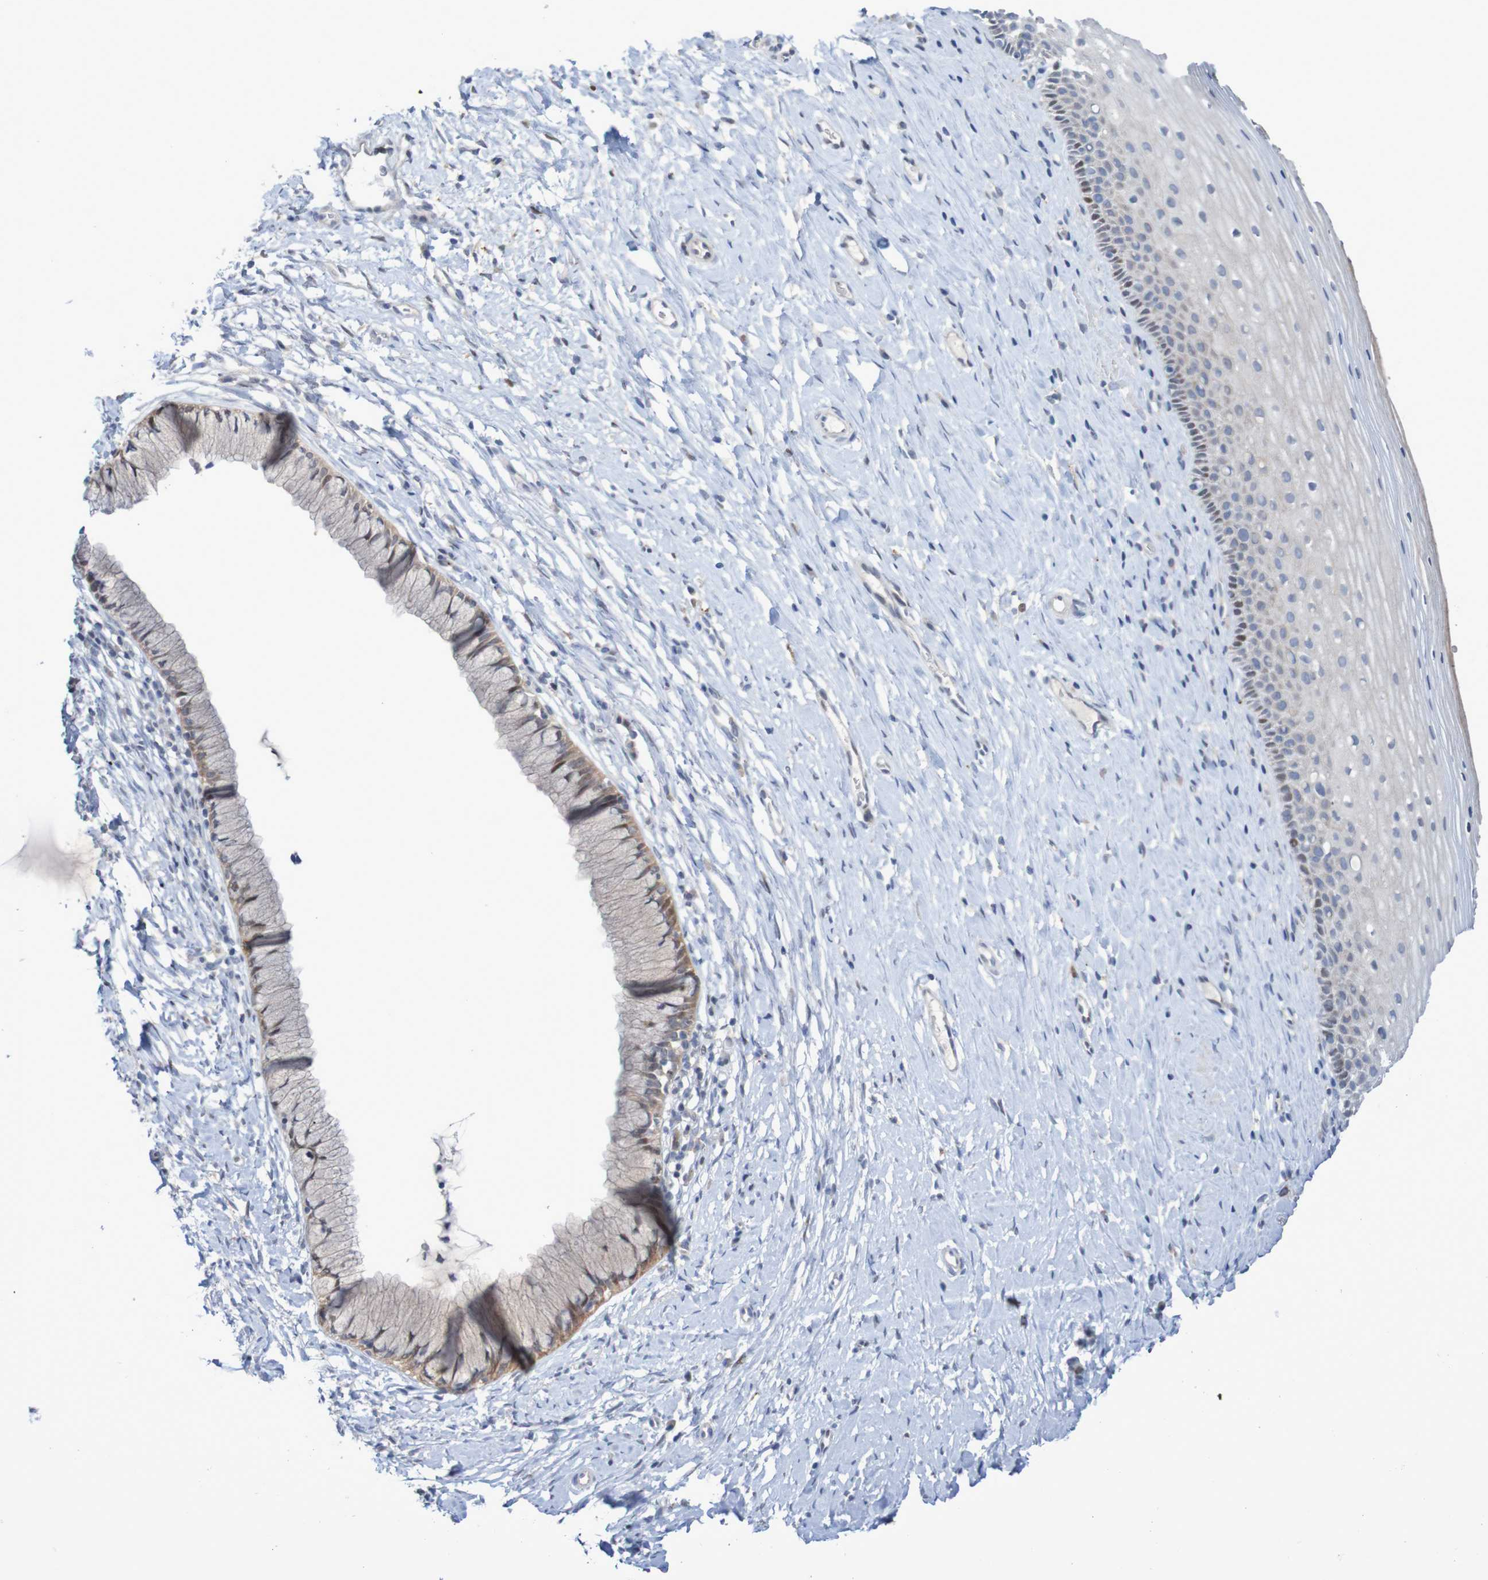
{"staining": {"intensity": "weak", "quantity": ">75%", "location": "cytoplasmic/membranous"}, "tissue": "cervix", "cell_type": "Glandular cells", "image_type": "normal", "snomed": [{"axis": "morphology", "description": "Normal tissue, NOS"}, {"axis": "topography", "description": "Cervix"}], "caption": "A photomicrograph showing weak cytoplasmic/membranous staining in about >75% of glandular cells in benign cervix, as visualized by brown immunohistochemical staining.", "gene": "FBP1", "patient": {"sex": "female", "age": 39}}